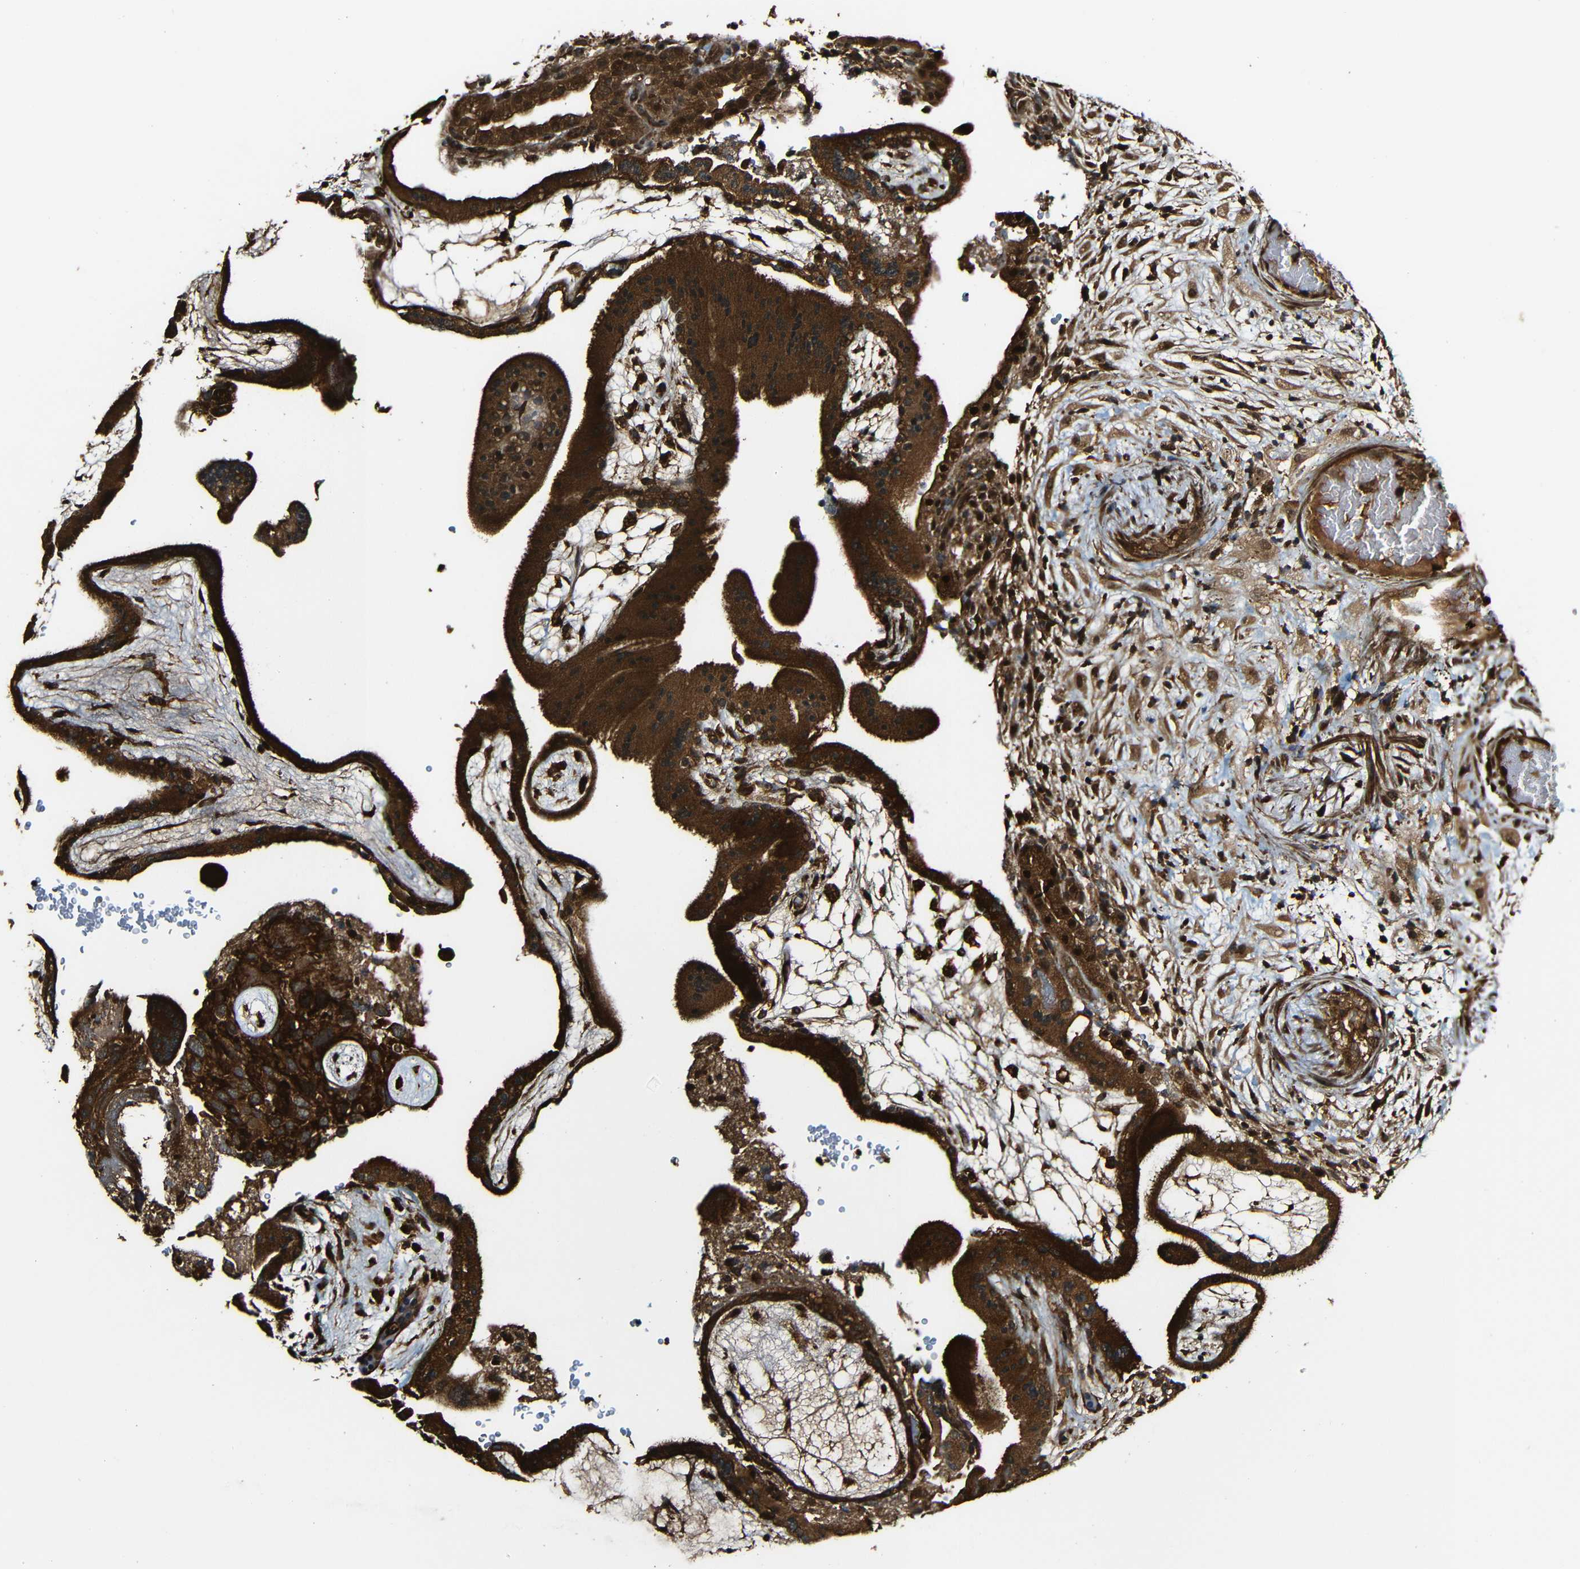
{"staining": {"intensity": "strong", "quantity": ">75%", "location": "cytoplasmic/membranous"}, "tissue": "placenta", "cell_type": "Decidual cells", "image_type": "normal", "snomed": [{"axis": "morphology", "description": "Normal tissue, NOS"}, {"axis": "topography", "description": "Placenta"}], "caption": "High-power microscopy captured an immunohistochemistry photomicrograph of normal placenta, revealing strong cytoplasmic/membranous expression in about >75% of decidual cells.", "gene": "CASP8", "patient": {"sex": "female", "age": 19}}